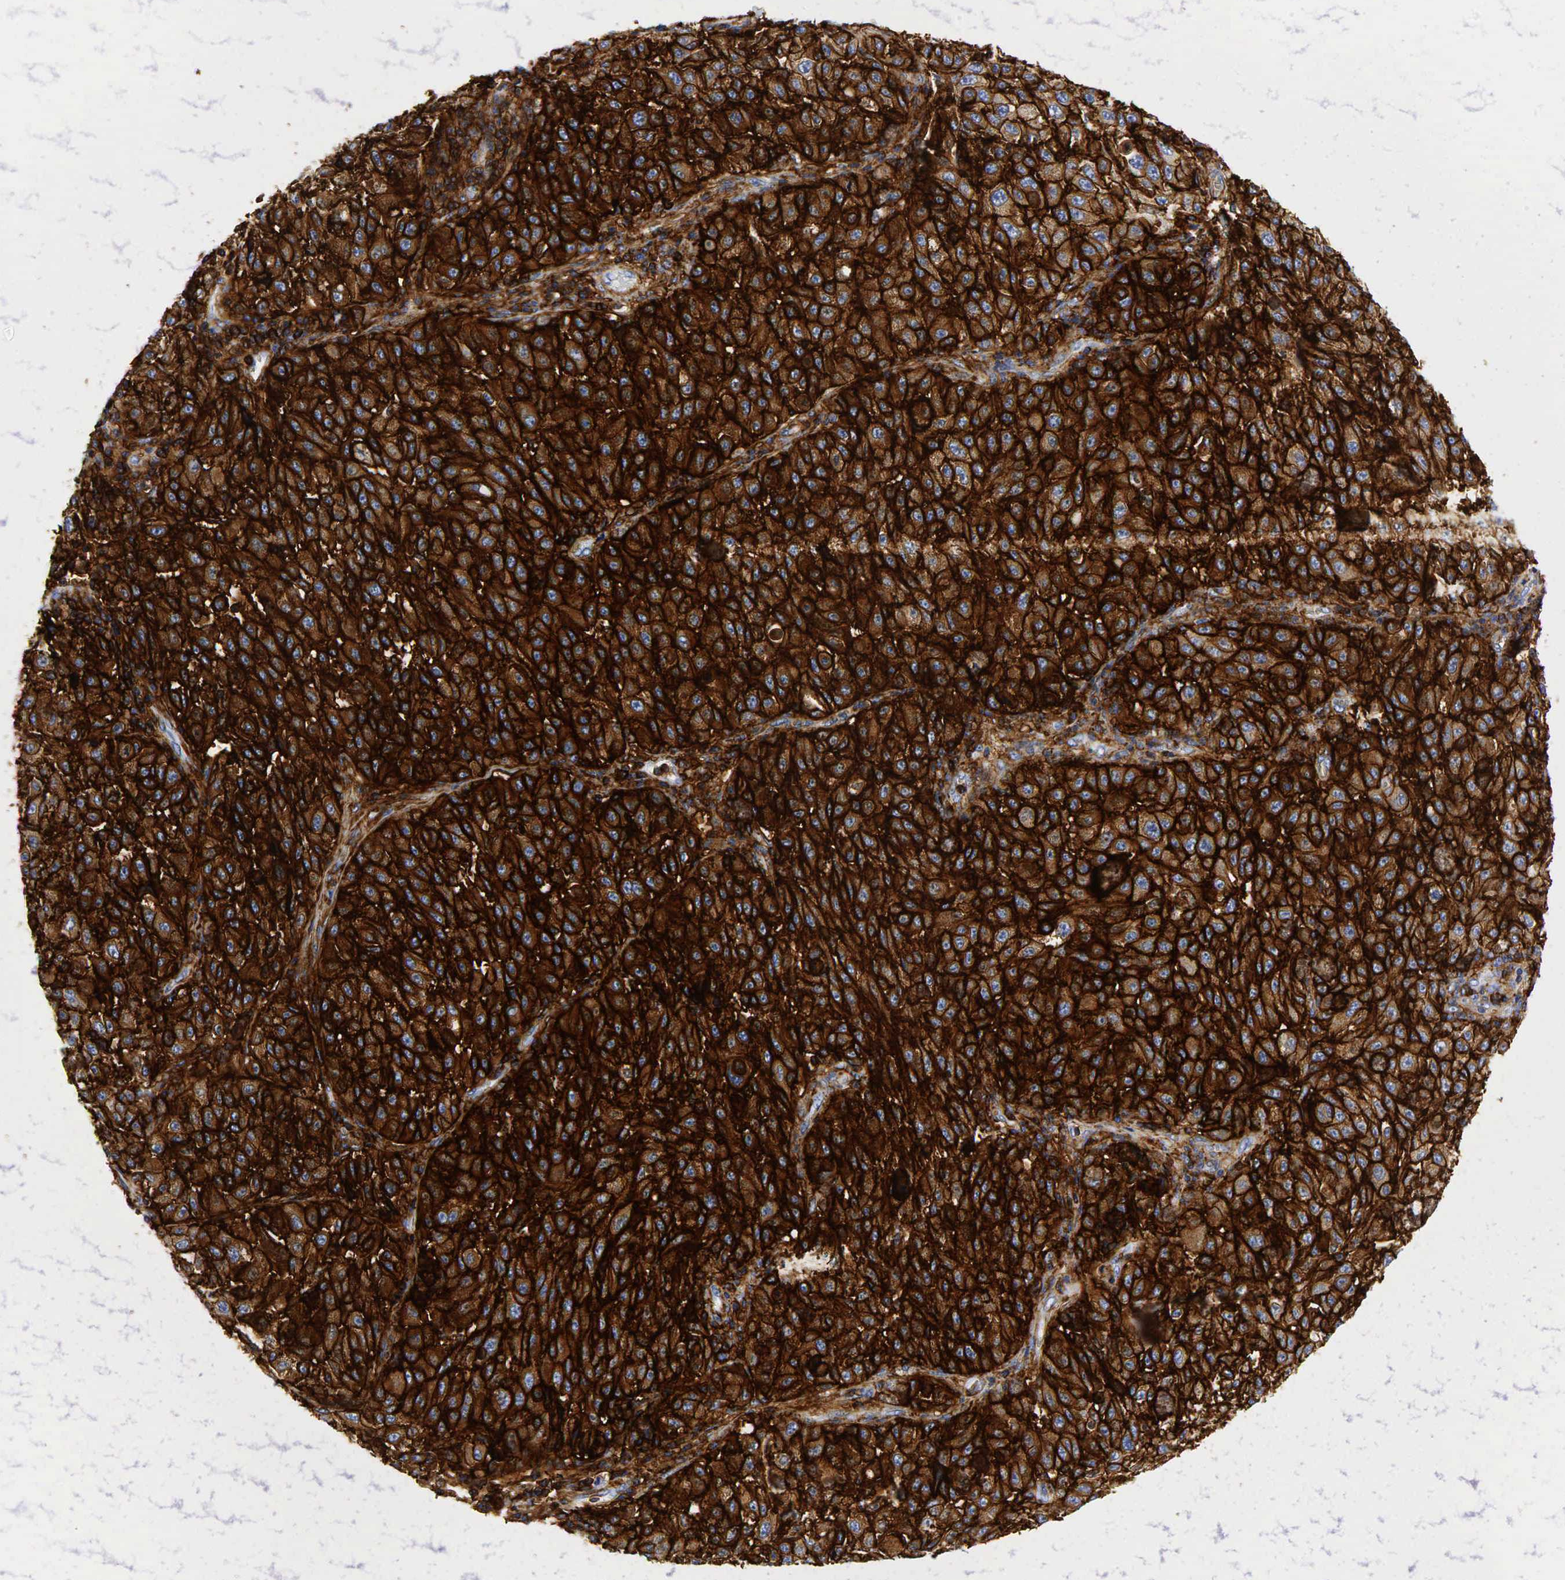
{"staining": {"intensity": "strong", "quantity": ">75%", "location": "cytoplasmic/membranous"}, "tissue": "melanoma", "cell_type": "Tumor cells", "image_type": "cancer", "snomed": [{"axis": "morphology", "description": "Malignant melanoma, NOS"}, {"axis": "topography", "description": "Skin"}], "caption": "Immunohistochemical staining of melanoma exhibits strong cytoplasmic/membranous protein expression in approximately >75% of tumor cells.", "gene": "CD44", "patient": {"sex": "female", "age": 64}}